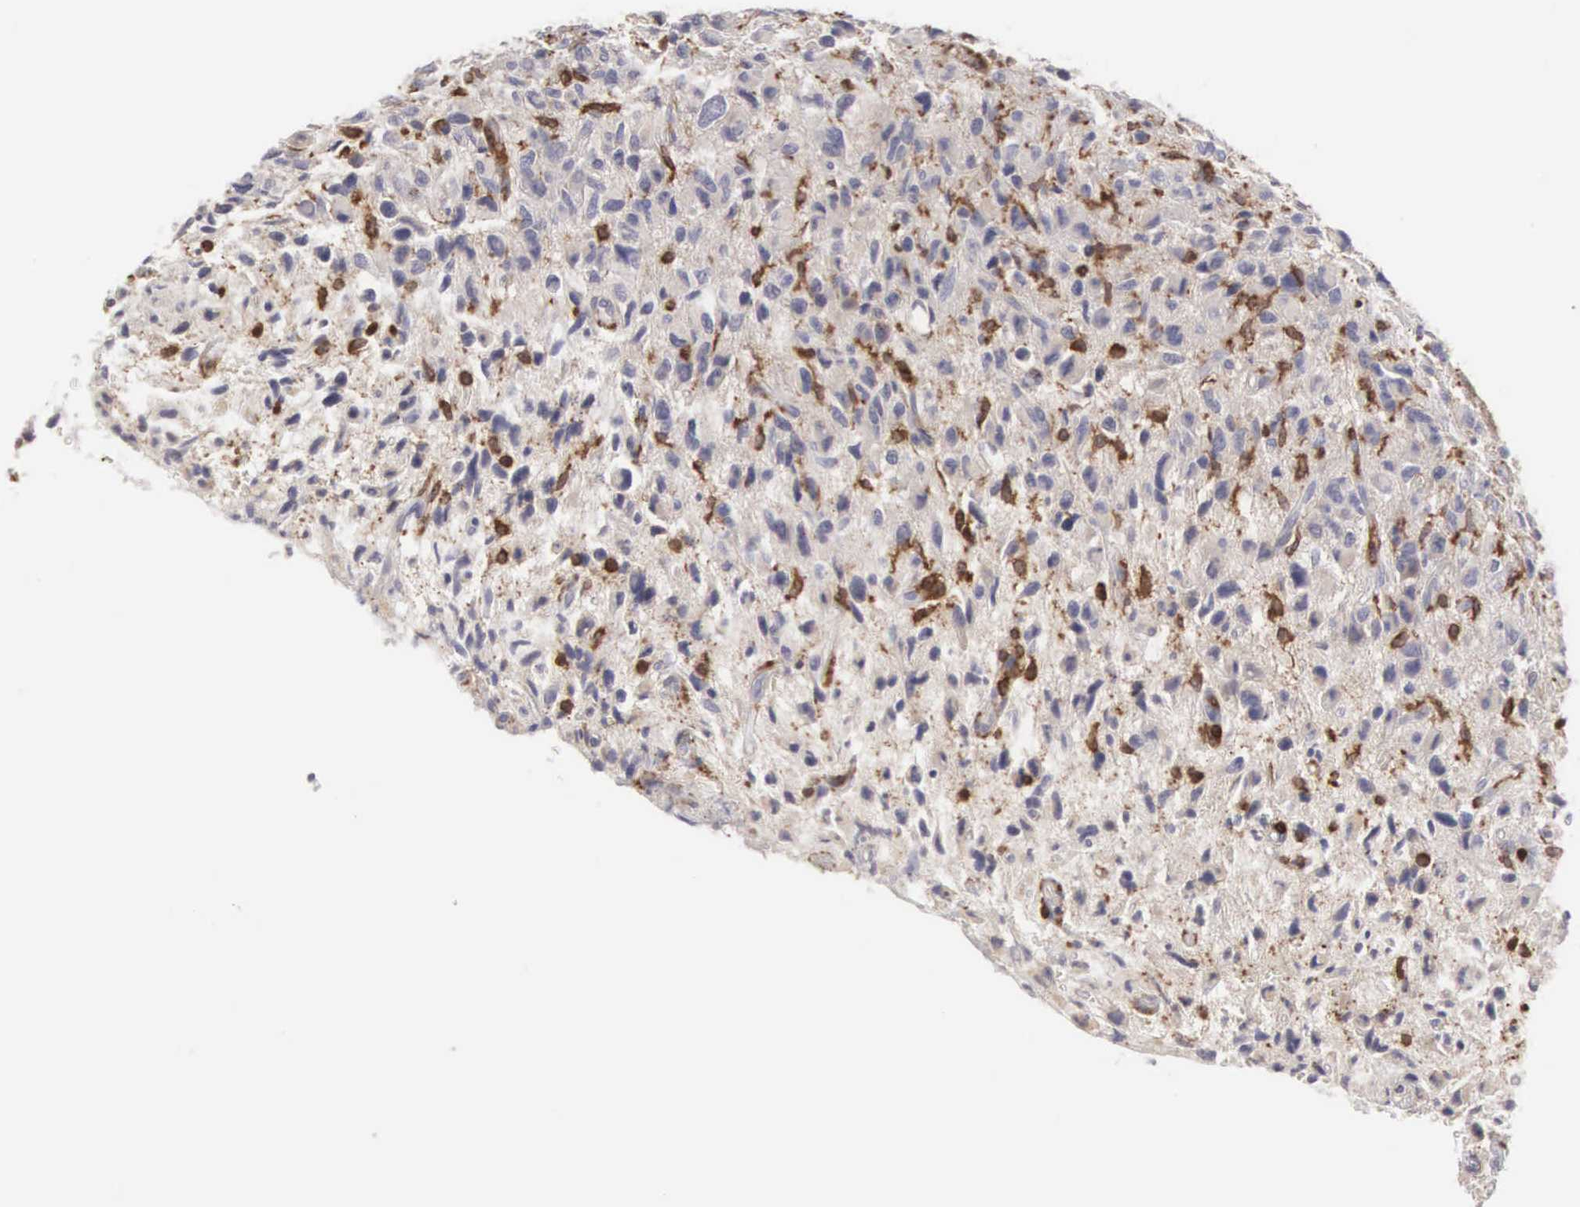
{"staining": {"intensity": "moderate", "quantity": "25%-75%", "location": "cytoplasmic/membranous,nuclear"}, "tissue": "glioma", "cell_type": "Tumor cells", "image_type": "cancer", "snomed": [{"axis": "morphology", "description": "Glioma, malignant, High grade"}, {"axis": "topography", "description": "Brain"}], "caption": "Immunohistochemistry (IHC) of human glioma shows medium levels of moderate cytoplasmic/membranous and nuclear staining in approximately 25%-75% of tumor cells.", "gene": "SH3BP1", "patient": {"sex": "female", "age": 60}}